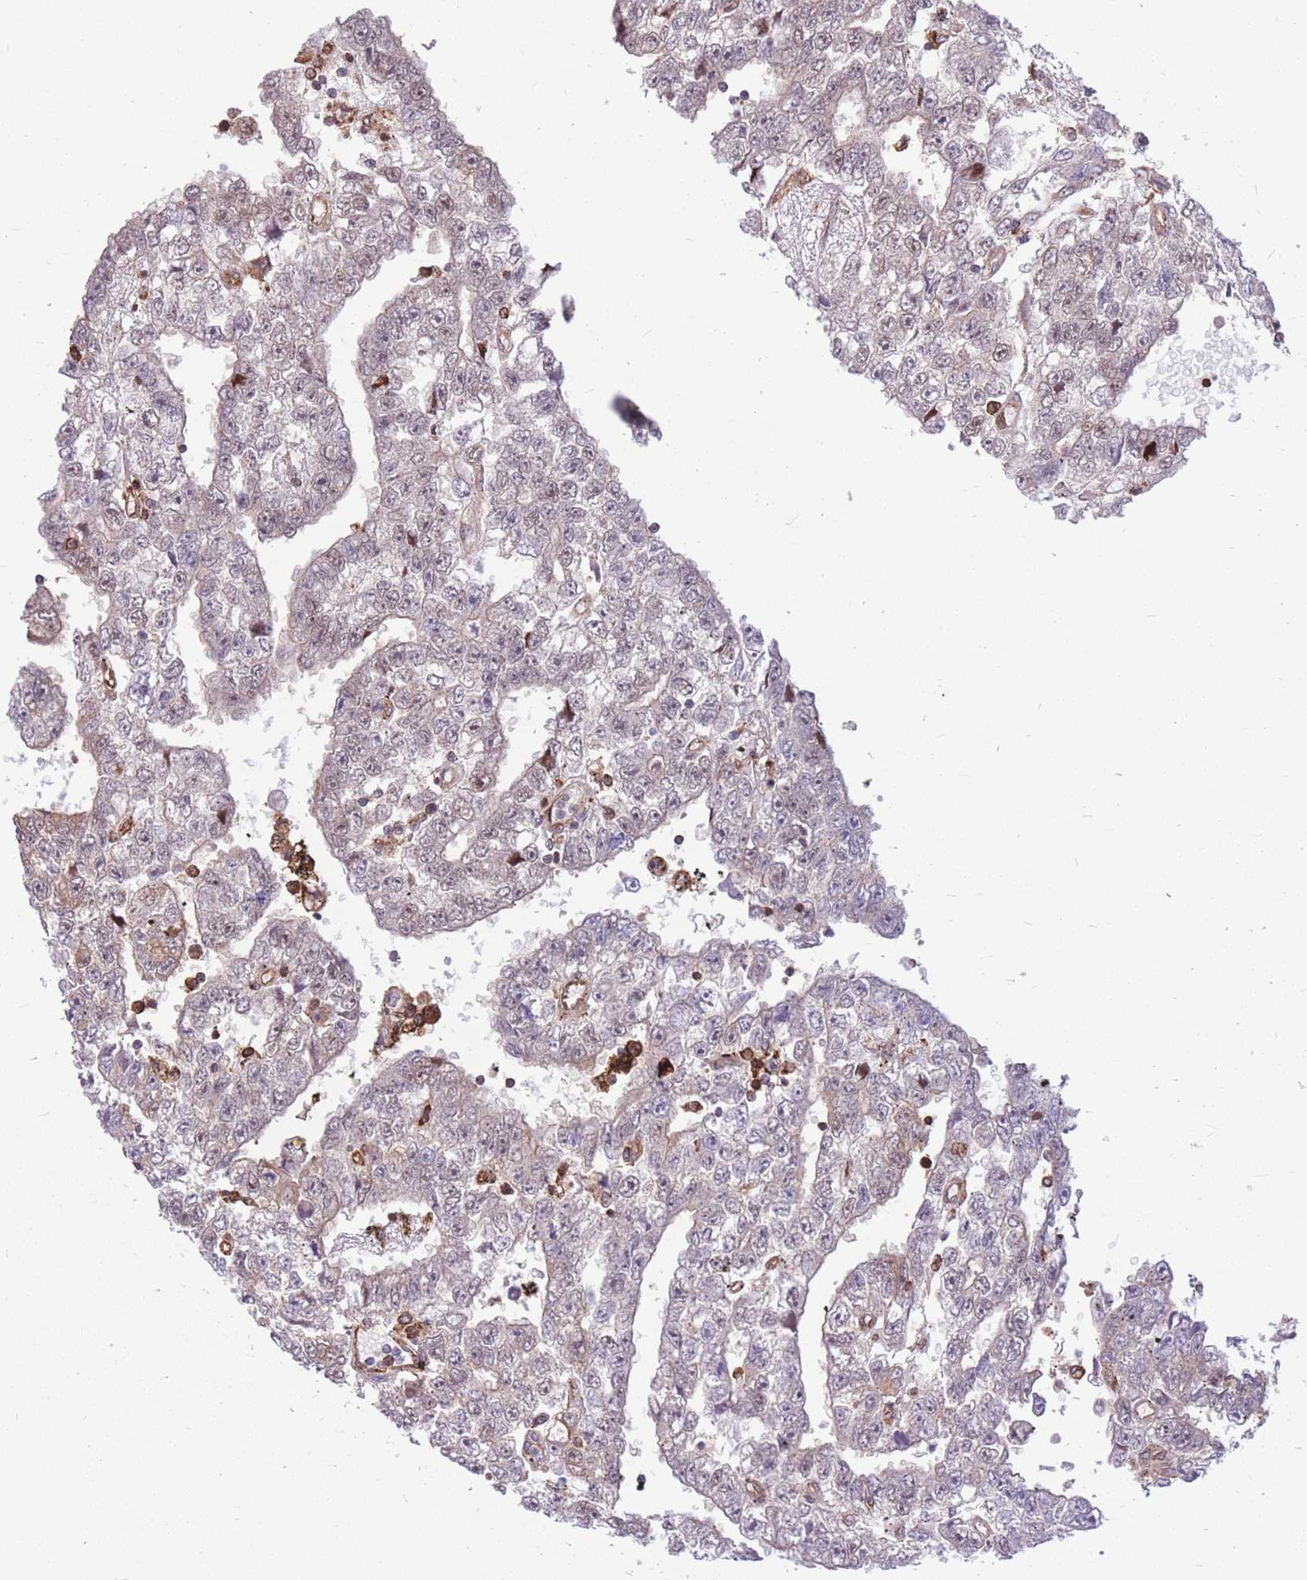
{"staining": {"intensity": "moderate", "quantity": "25%-75%", "location": "cytoplasmic/membranous"}, "tissue": "testis cancer", "cell_type": "Tumor cells", "image_type": "cancer", "snomed": [{"axis": "morphology", "description": "Carcinoma, Embryonal, NOS"}, {"axis": "topography", "description": "Testis"}], "caption": "Testis embryonal carcinoma stained with a protein marker displays moderate staining in tumor cells.", "gene": "TCF20", "patient": {"sex": "male", "age": 25}}